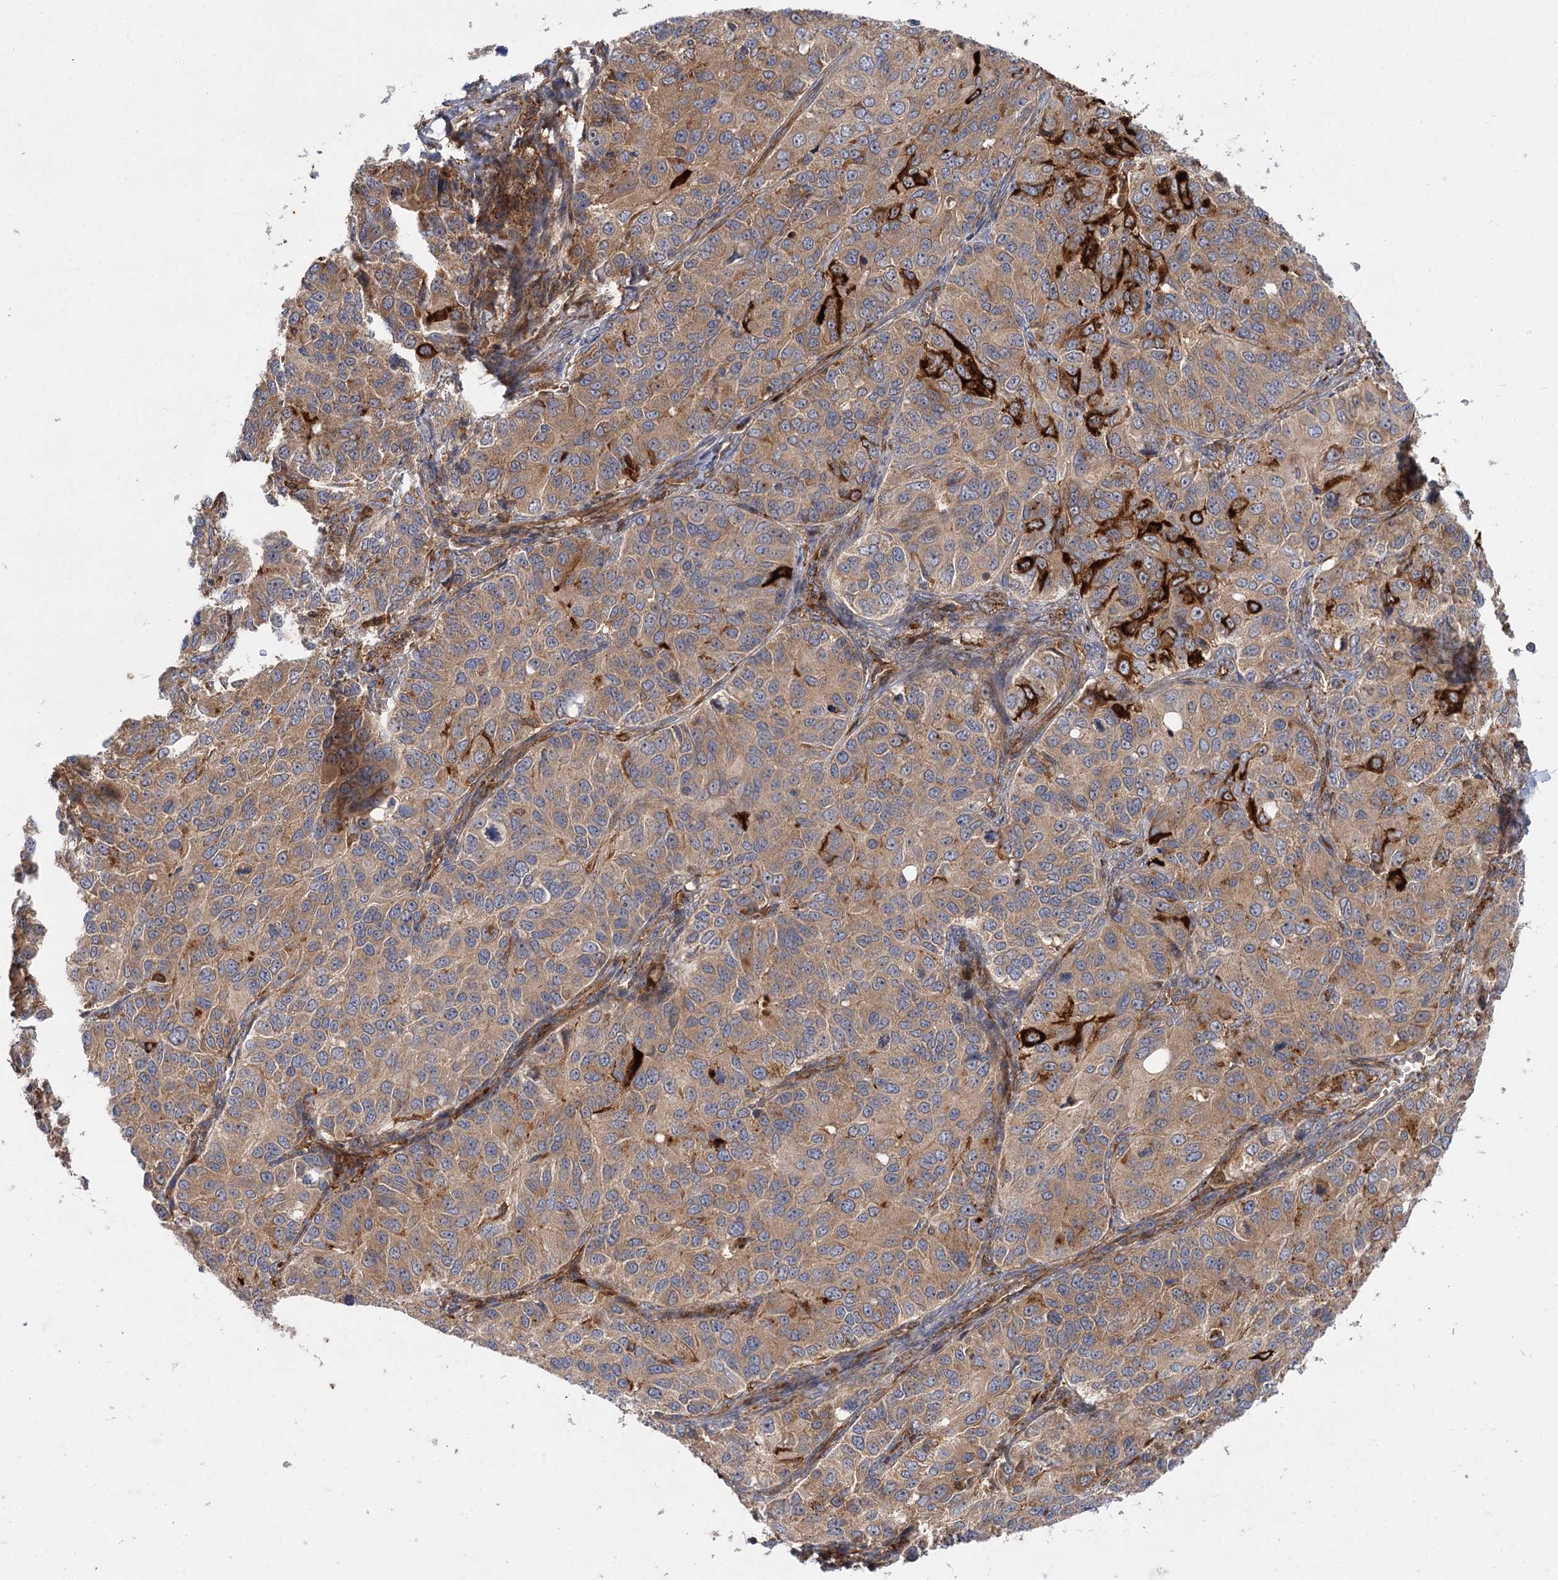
{"staining": {"intensity": "strong", "quantity": "<25%", "location": "cytoplasmic/membranous"}, "tissue": "ovarian cancer", "cell_type": "Tumor cells", "image_type": "cancer", "snomed": [{"axis": "morphology", "description": "Carcinoma, endometroid"}, {"axis": "topography", "description": "Ovary"}], "caption": "The micrograph reveals immunohistochemical staining of ovarian endometroid carcinoma. There is strong cytoplasmic/membranous expression is present in about <25% of tumor cells.", "gene": "PATL1", "patient": {"sex": "female", "age": 51}}